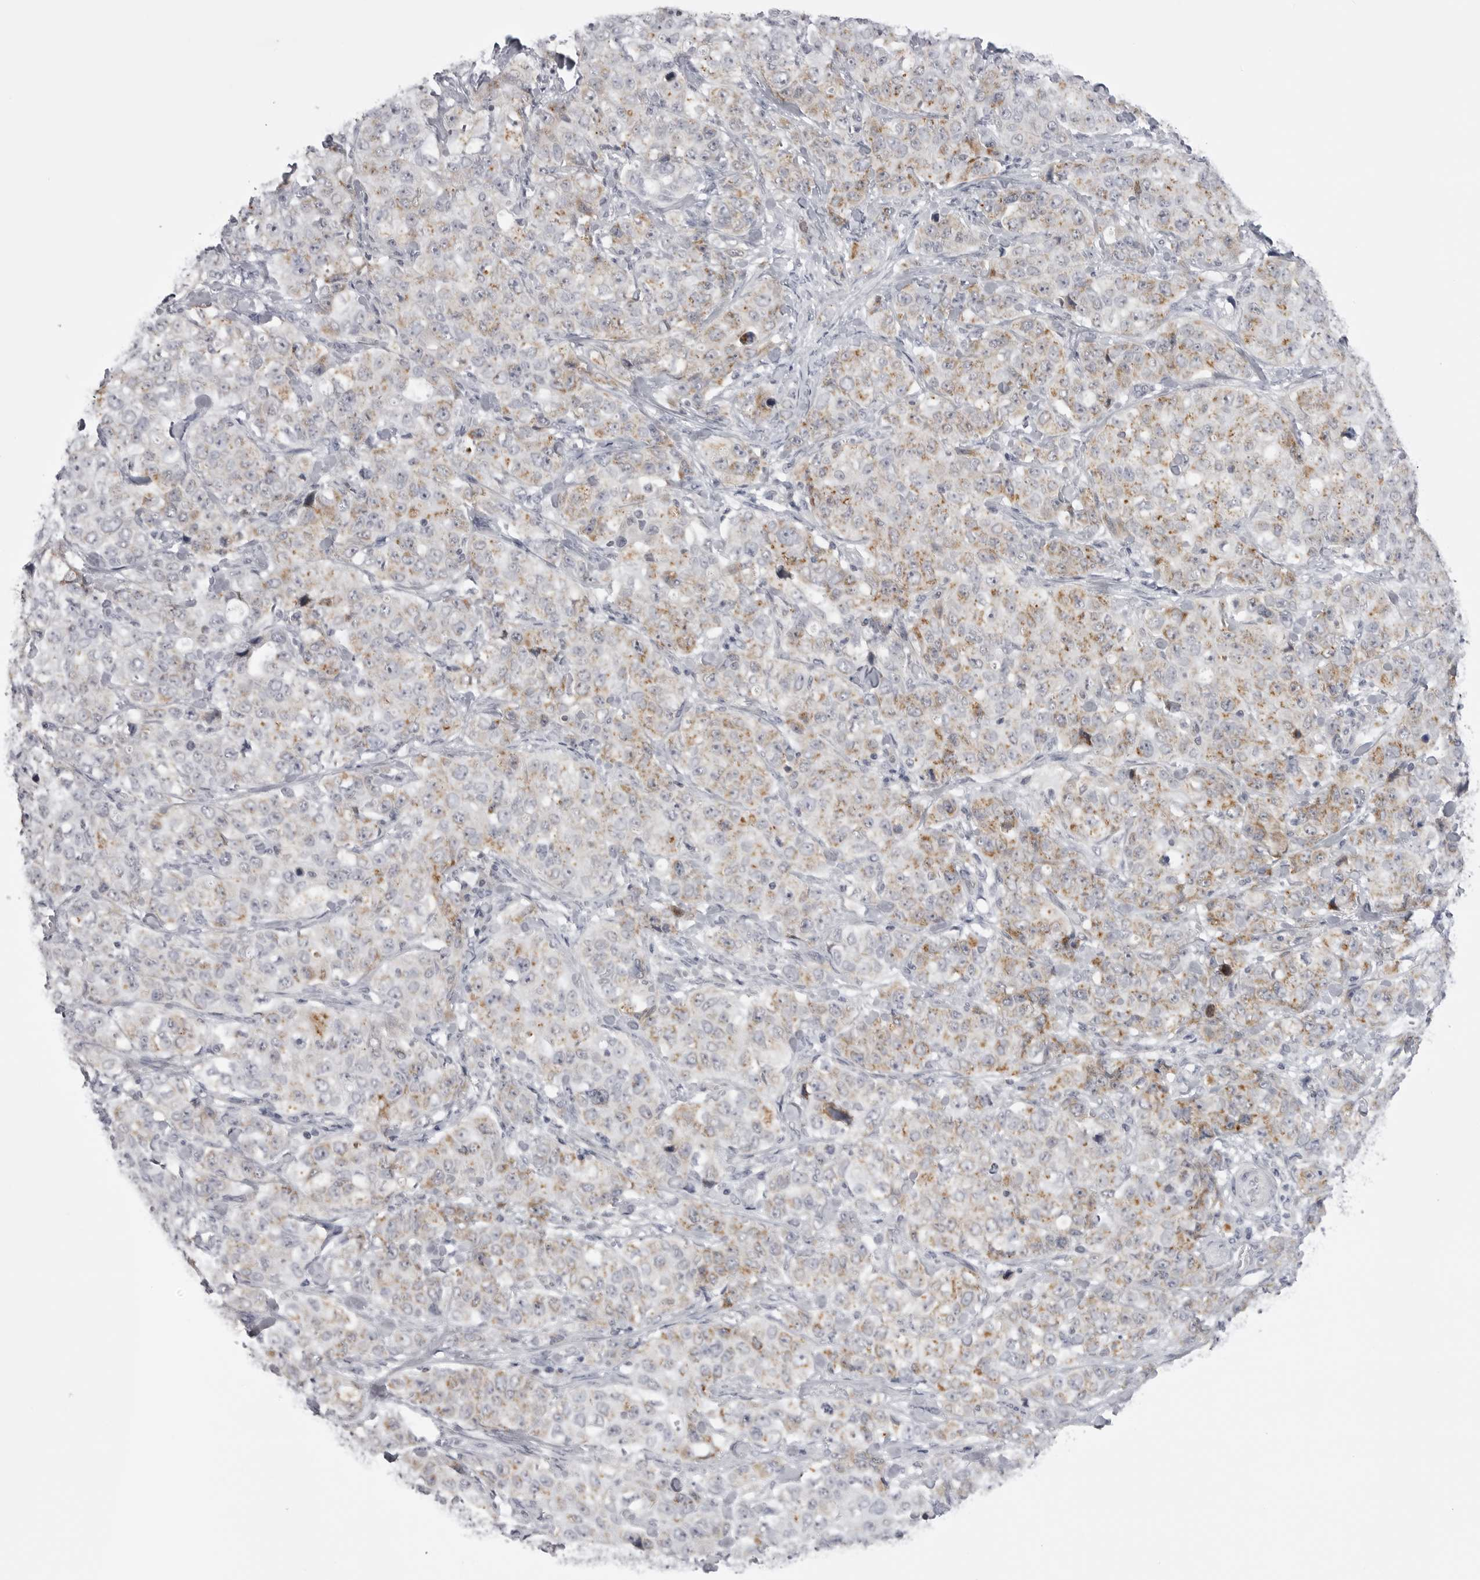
{"staining": {"intensity": "weak", "quantity": "25%-75%", "location": "cytoplasmic/membranous"}, "tissue": "stomach cancer", "cell_type": "Tumor cells", "image_type": "cancer", "snomed": [{"axis": "morphology", "description": "Adenocarcinoma, NOS"}, {"axis": "topography", "description": "Stomach"}], "caption": "DAB immunohistochemical staining of human stomach cancer exhibits weak cytoplasmic/membranous protein staining in approximately 25%-75% of tumor cells.", "gene": "TUFM", "patient": {"sex": "male", "age": 48}}